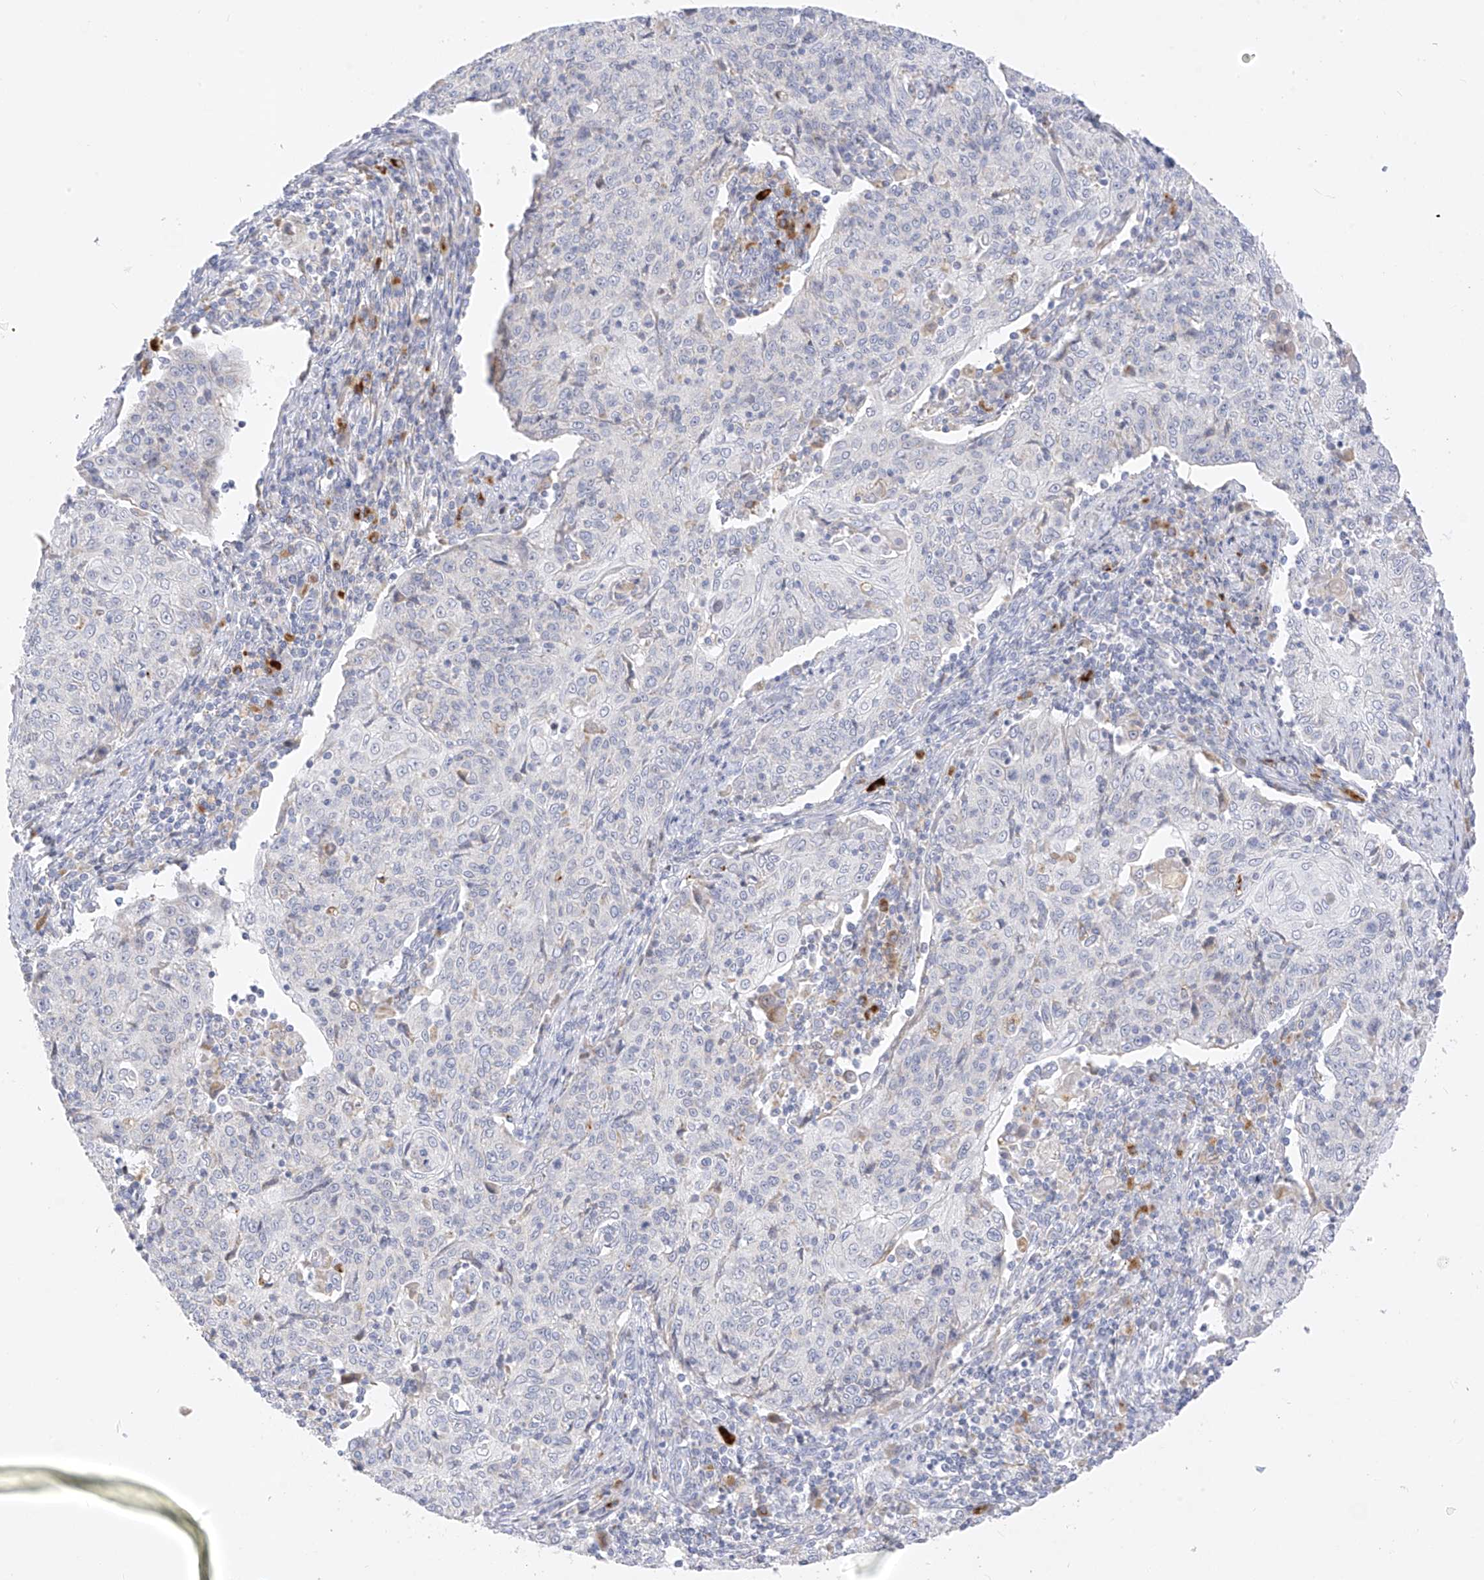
{"staining": {"intensity": "negative", "quantity": "none", "location": "none"}, "tissue": "cervical cancer", "cell_type": "Tumor cells", "image_type": "cancer", "snomed": [{"axis": "morphology", "description": "Squamous cell carcinoma, NOS"}, {"axis": "topography", "description": "Cervix"}], "caption": "High power microscopy photomicrograph of an IHC micrograph of cervical cancer (squamous cell carcinoma), revealing no significant expression in tumor cells.", "gene": "ZNF404", "patient": {"sex": "female", "age": 48}}